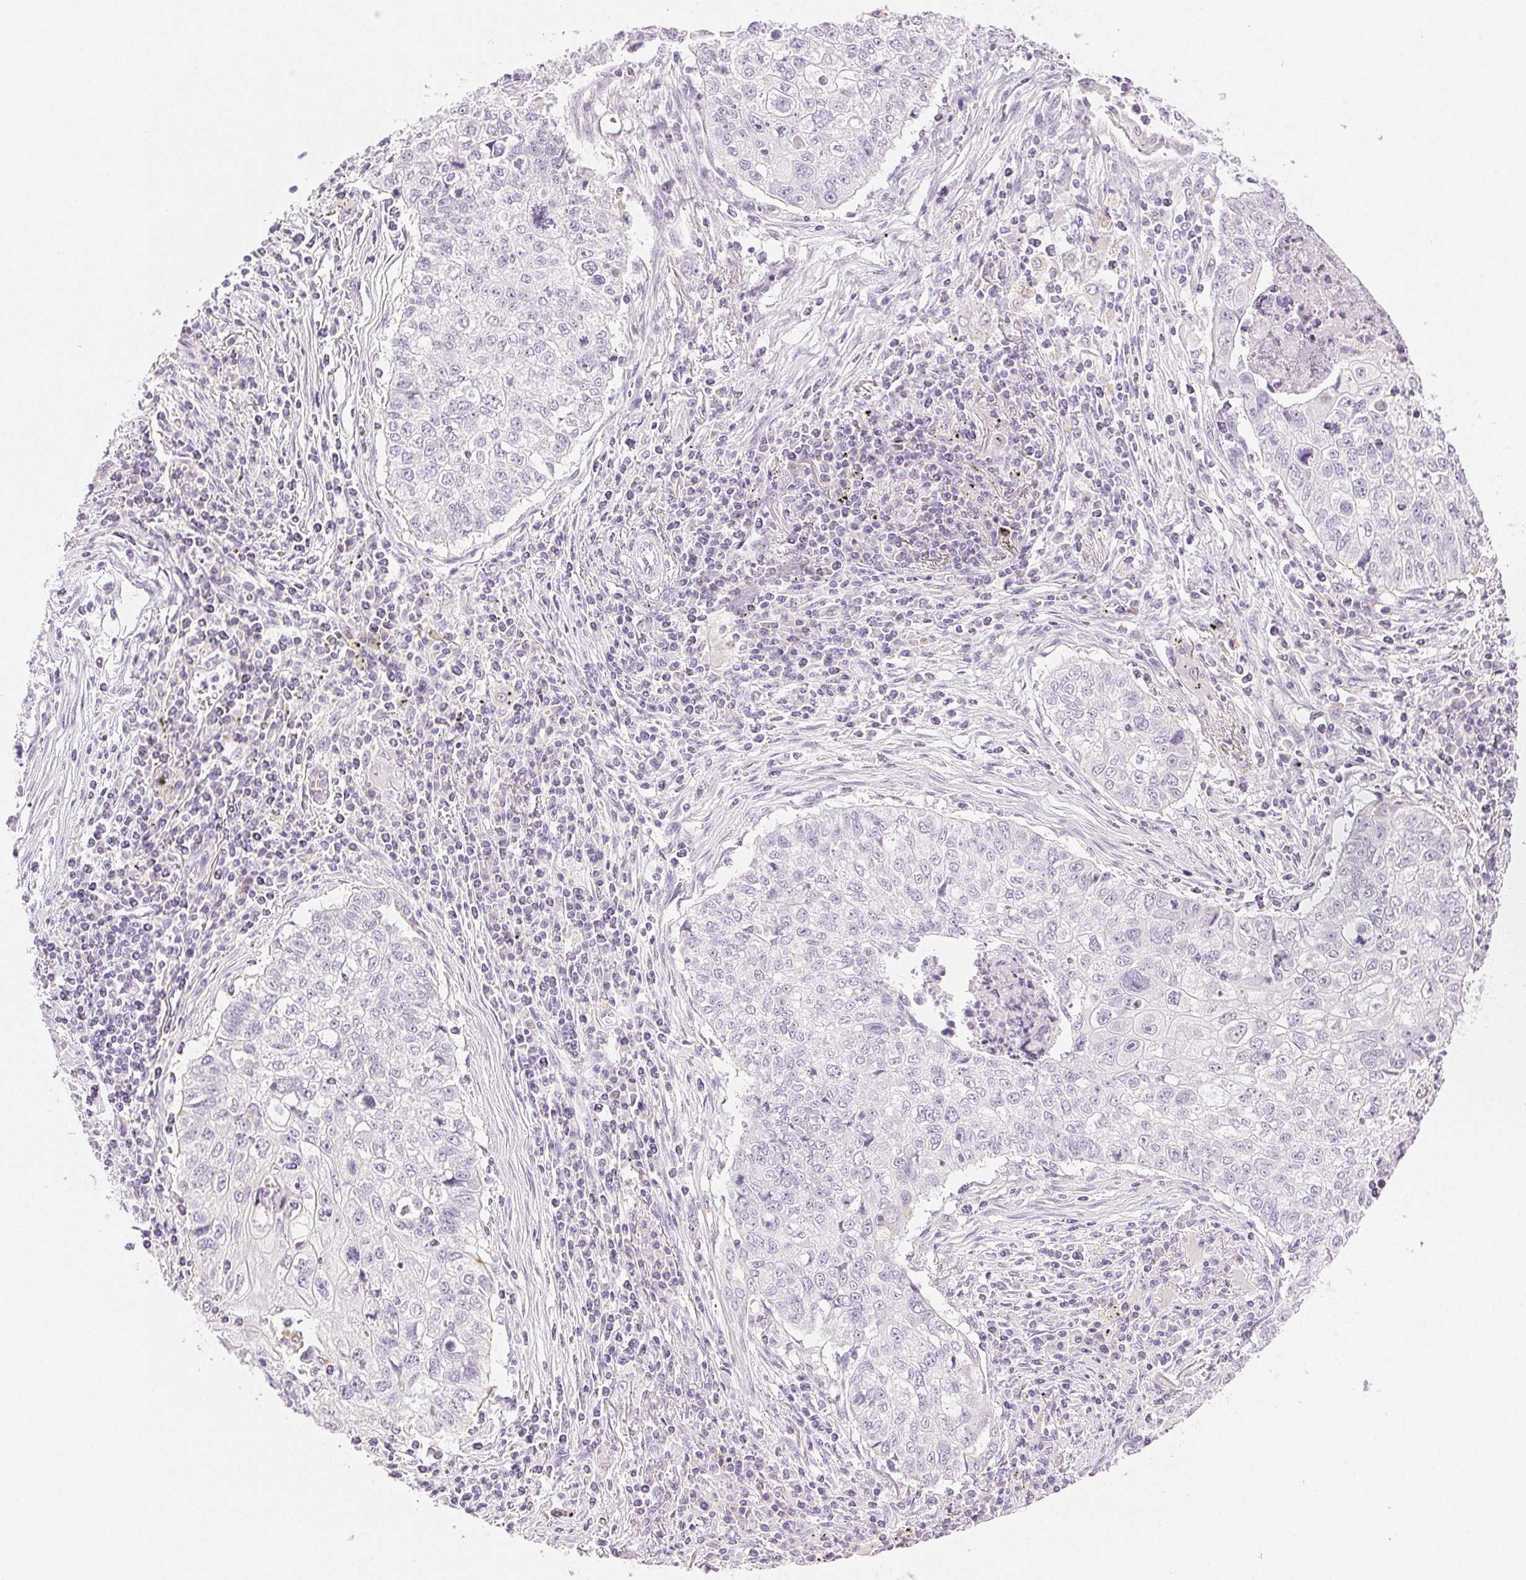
{"staining": {"intensity": "negative", "quantity": "none", "location": "none"}, "tissue": "lung cancer", "cell_type": "Tumor cells", "image_type": "cancer", "snomed": [{"axis": "morphology", "description": "Normal morphology"}, {"axis": "morphology", "description": "Aneuploidy"}, {"axis": "morphology", "description": "Squamous cell carcinoma, NOS"}, {"axis": "topography", "description": "Lymph node"}, {"axis": "topography", "description": "Lung"}], "caption": "High magnification brightfield microscopy of squamous cell carcinoma (lung) stained with DAB (3,3'-diaminobenzidine) (brown) and counterstained with hematoxylin (blue): tumor cells show no significant staining.", "gene": "SLC5A2", "patient": {"sex": "female", "age": 76}}